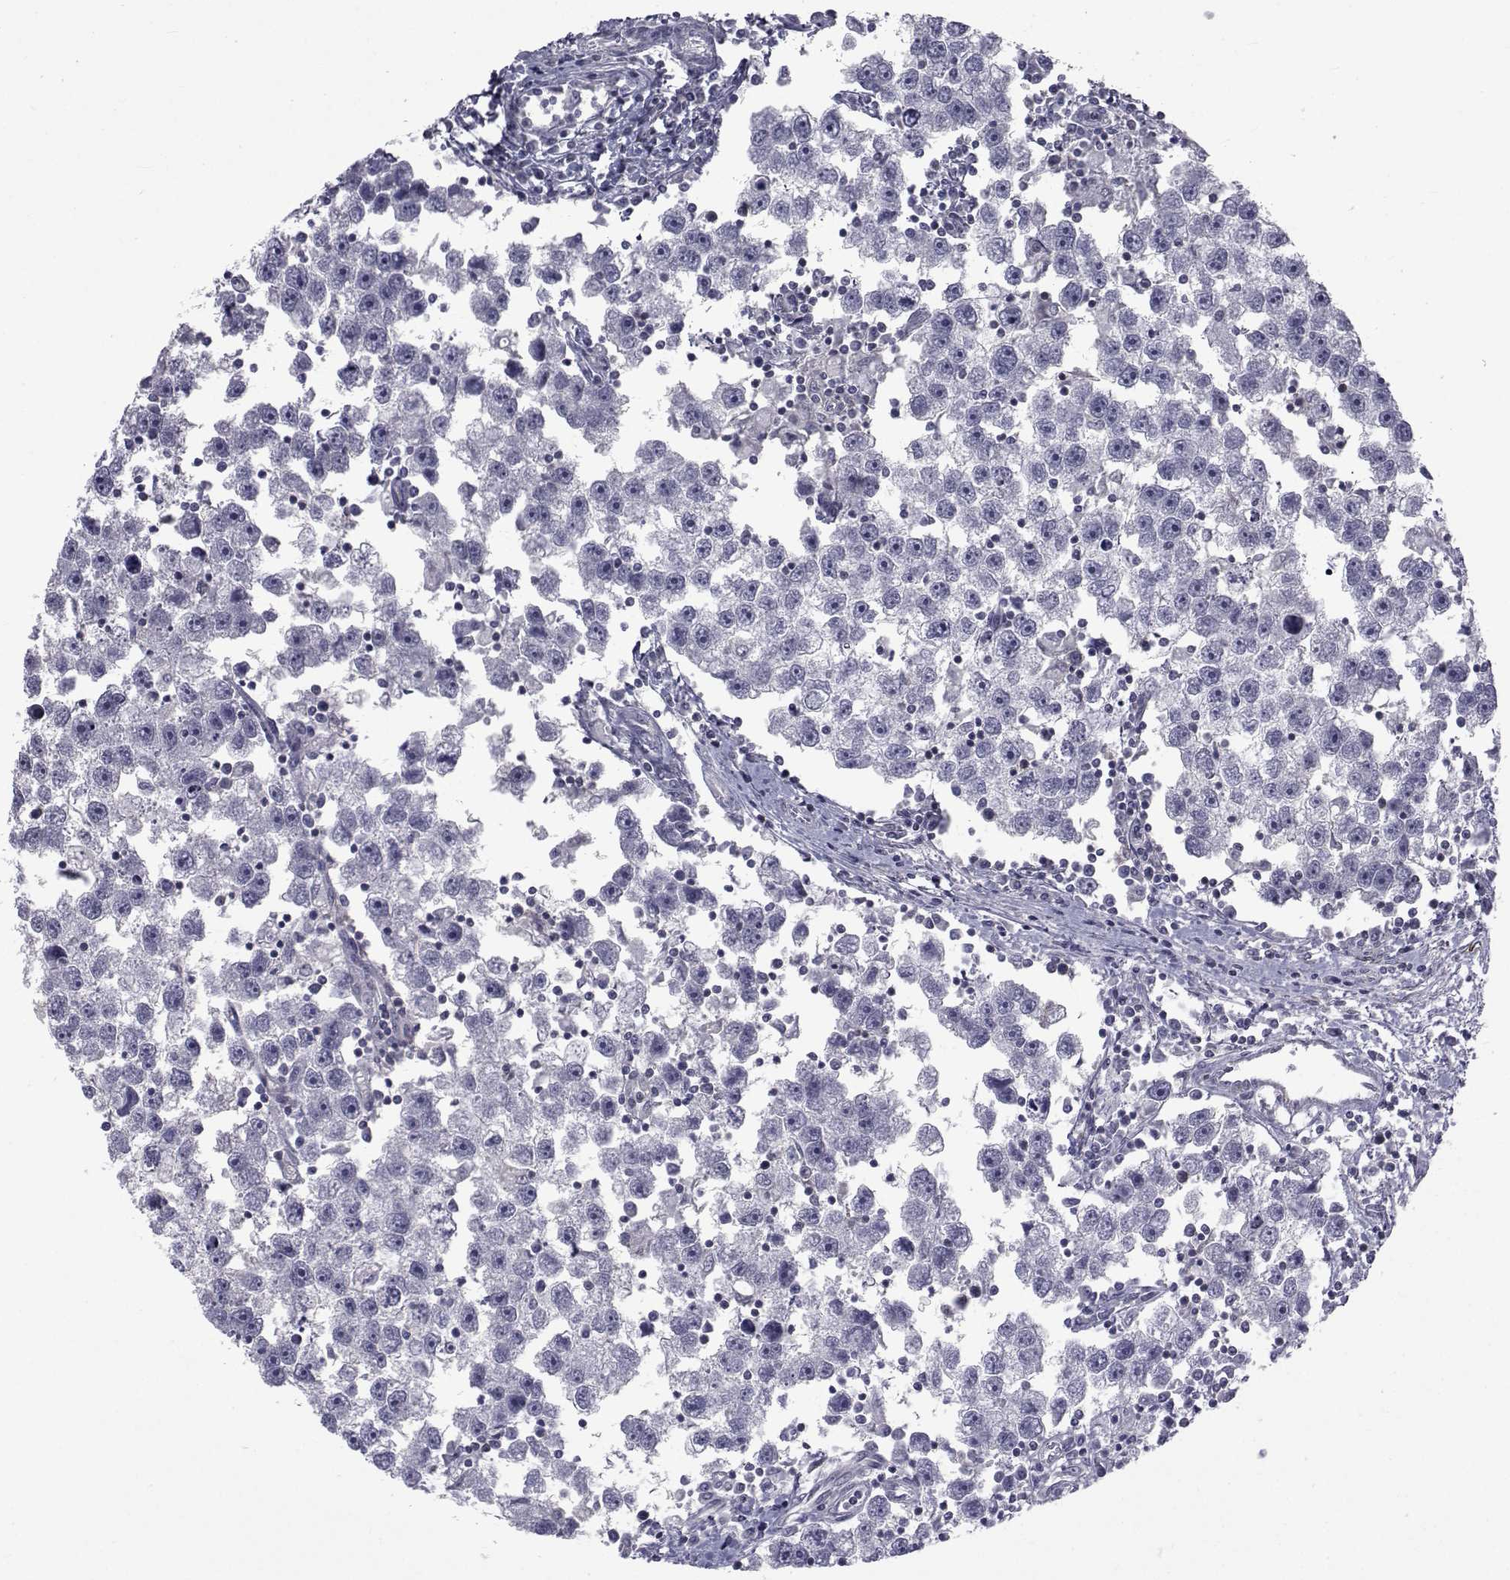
{"staining": {"intensity": "negative", "quantity": "none", "location": "none"}, "tissue": "testis cancer", "cell_type": "Tumor cells", "image_type": "cancer", "snomed": [{"axis": "morphology", "description": "Seminoma, NOS"}, {"axis": "topography", "description": "Testis"}], "caption": "Immunohistochemical staining of human testis cancer (seminoma) exhibits no significant positivity in tumor cells.", "gene": "SLC30A10", "patient": {"sex": "male", "age": 30}}